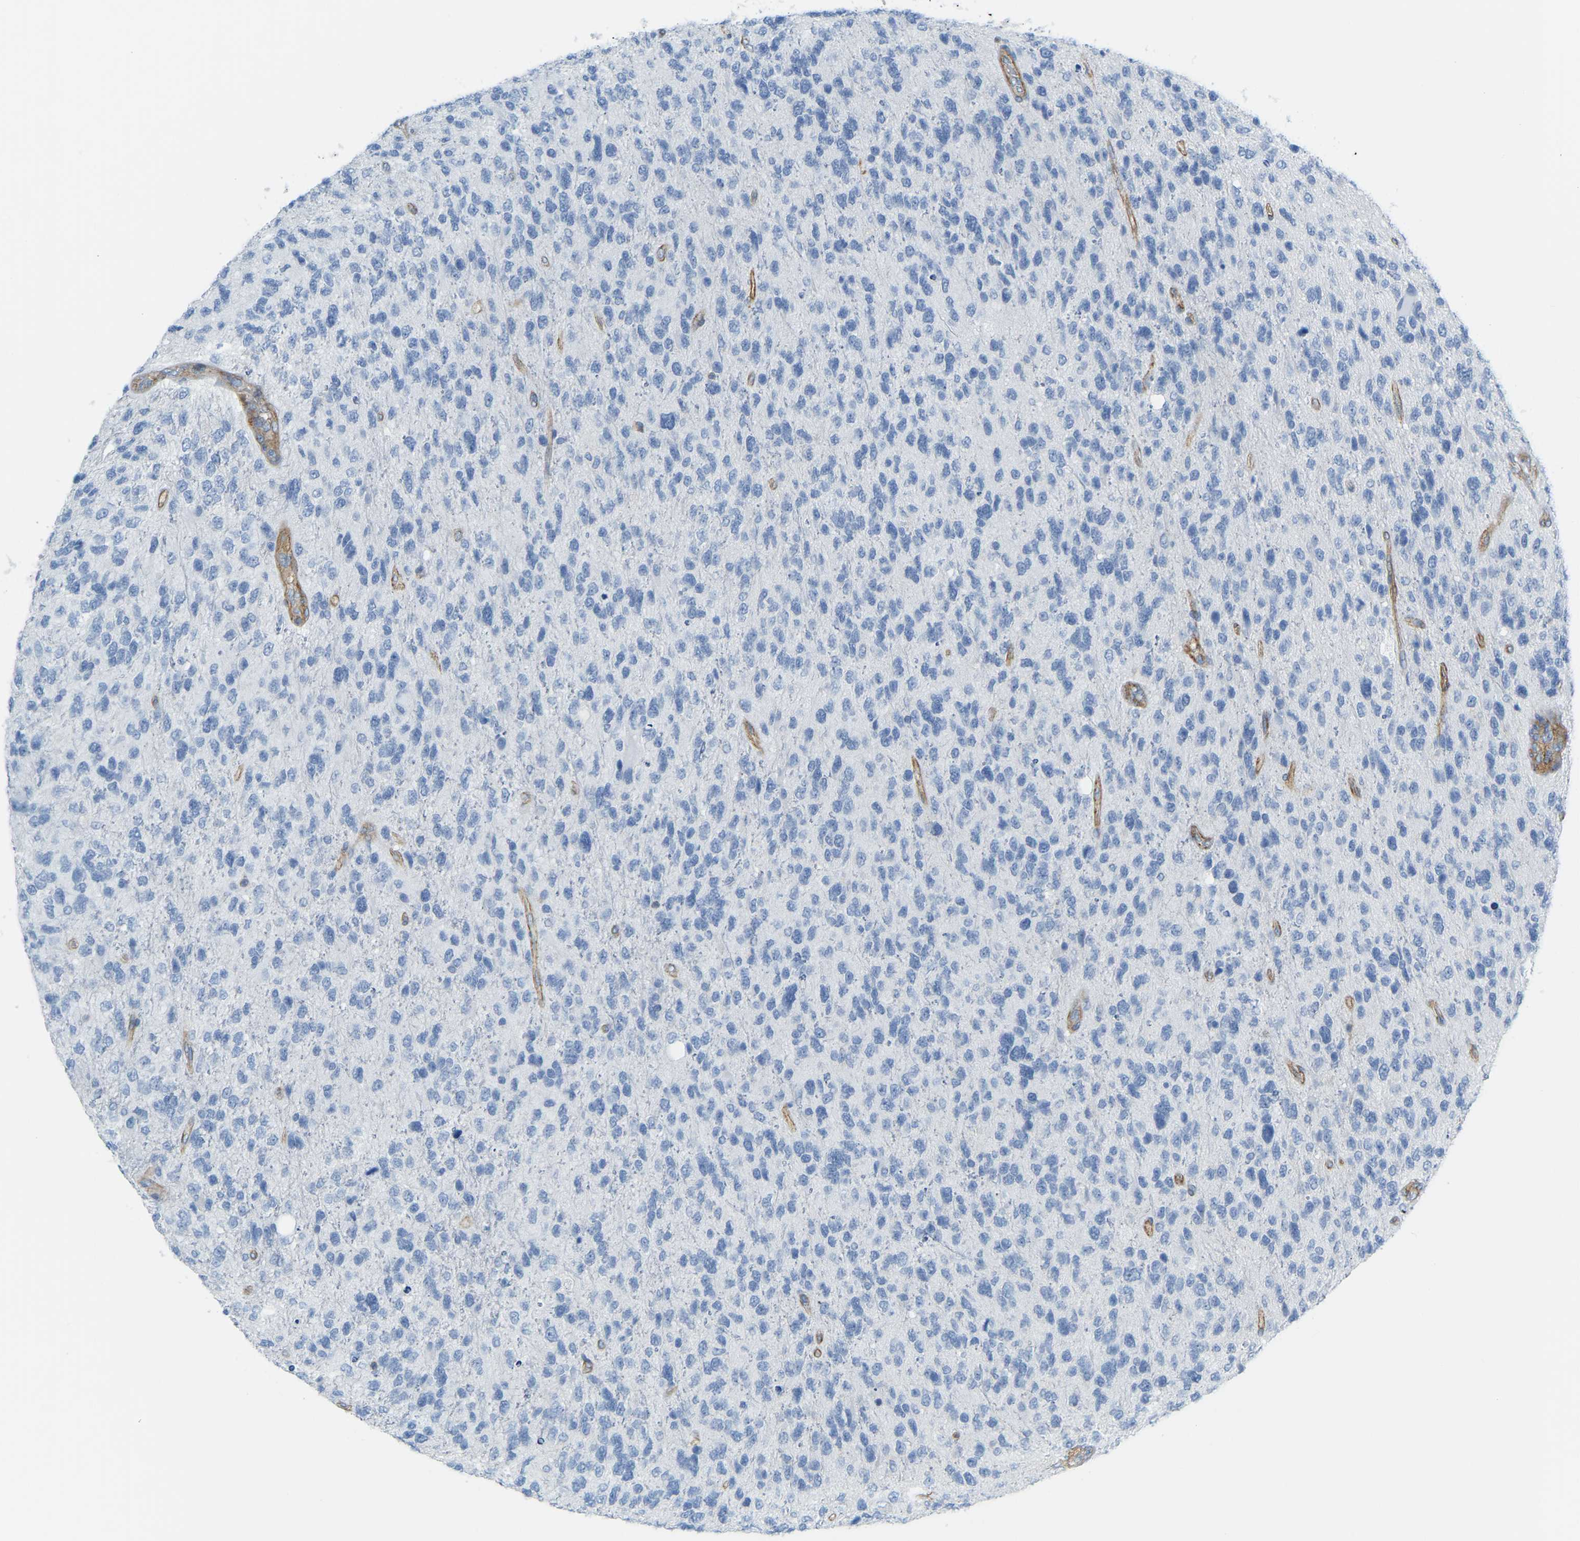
{"staining": {"intensity": "negative", "quantity": "none", "location": "none"}, "tissue": "glioma", "cell_type": "Tumor cells", "image_type": "cancer", "snomed": [{"axis": "morphology", "description": "Glioma, malignant, High grade"}, {"axis": "topography", "description": "Brain"}], "caption": "DAB (3,3'-diaminobenzidine) immunohistochemical staining of glioma reveals no significant staining in tumor cells.", "gene": "MYL3", "patient": {"sex": "female", "age": 58}}